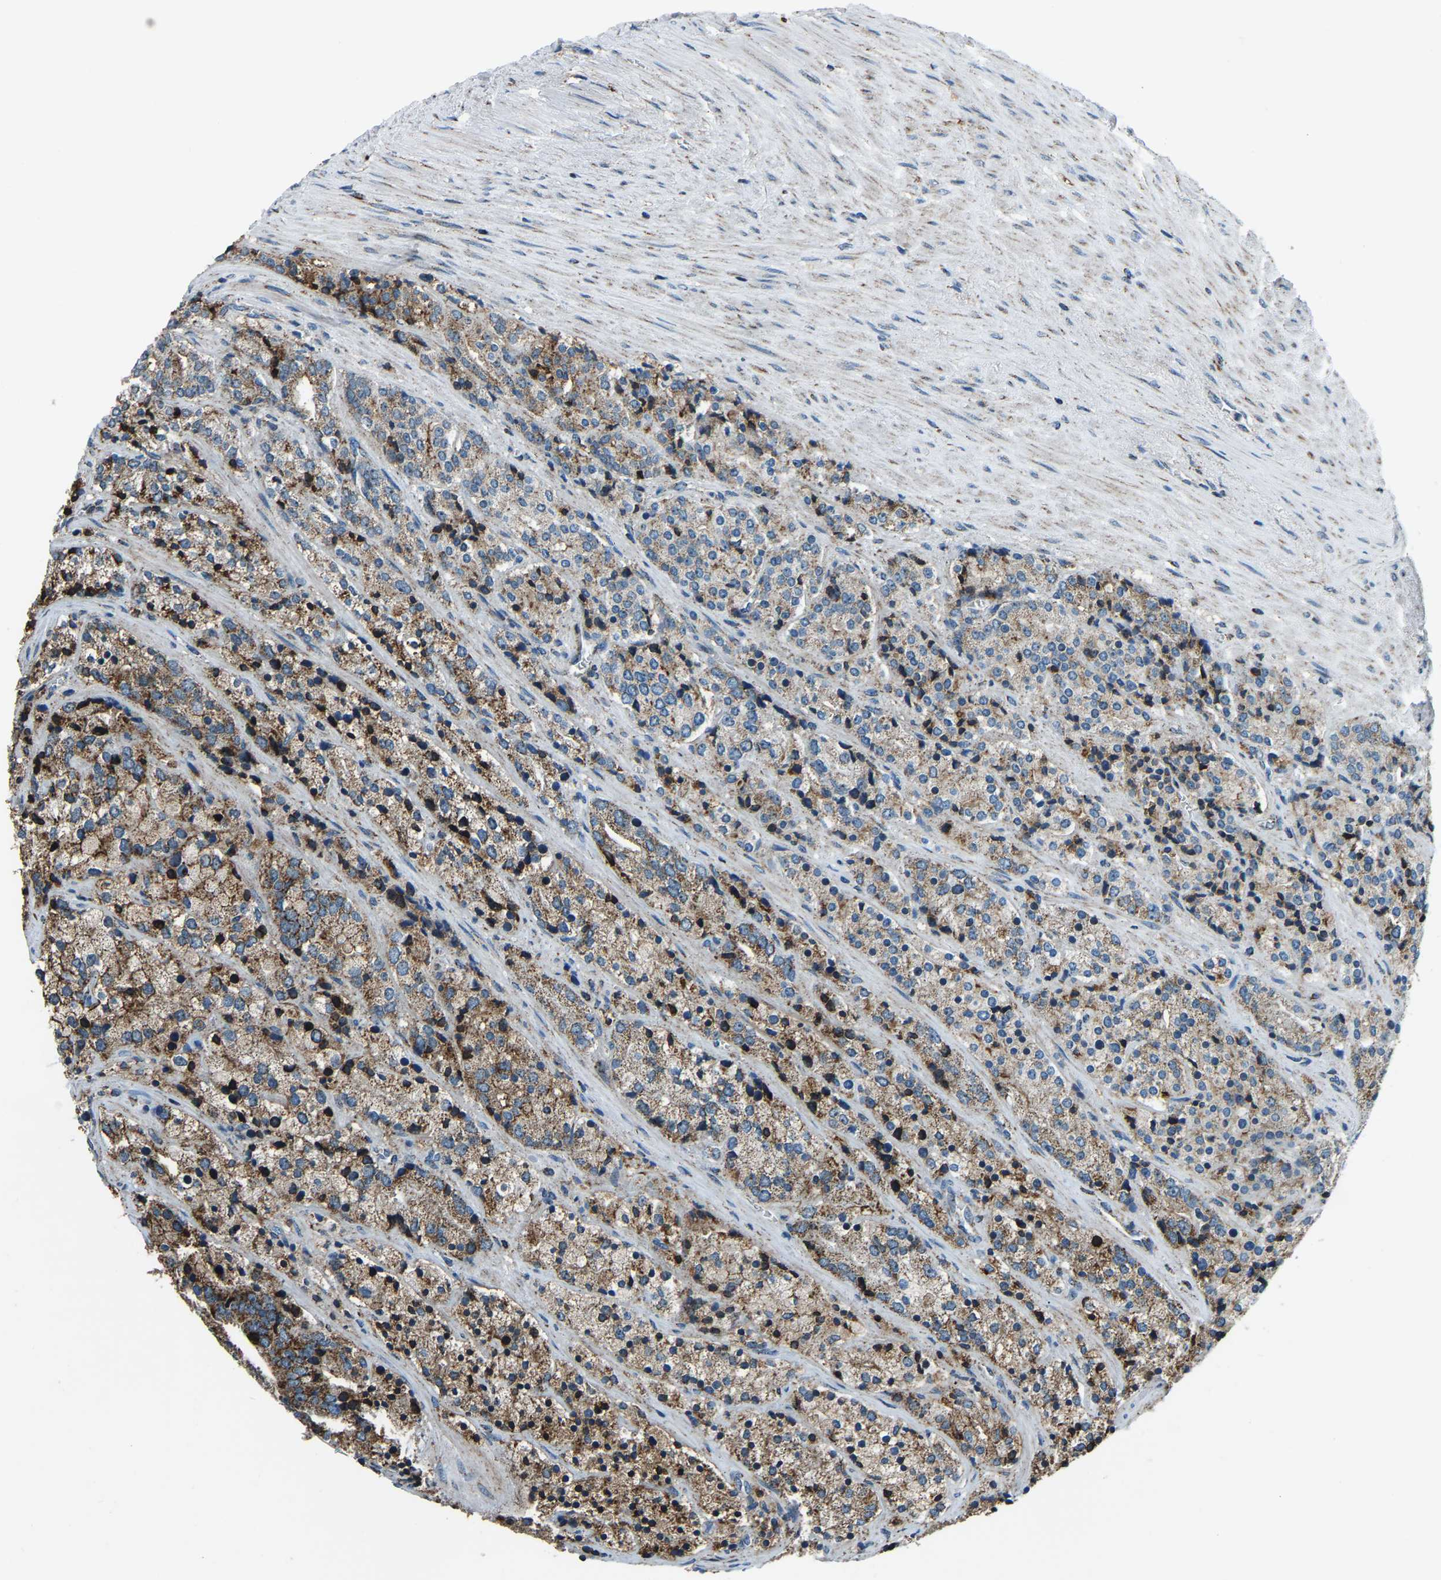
{"staining": {"intensity": "moderate", "quantity": ">75%", "location": "cytoplasmic/membranous"}, "tissue": "prostate cancer", "cell_type": "Tumor cells", "image_type": "cancer", "snomed": [{"axis": "morphology", "description": "Adenocarcinoma, High grade"}, {"axis": "topography", "description": "Prostate"}], "caption": "This micrograph shows immunohistochemistry (IHC) staining of human prostate cancer (adenocarcinoma (high-grade)), with medium moderate cytoplasmic/membranous expression in approximately >75% of tumor cells.", "gene": "RBM33", "patient": {"sex": "male", "age": 71}}